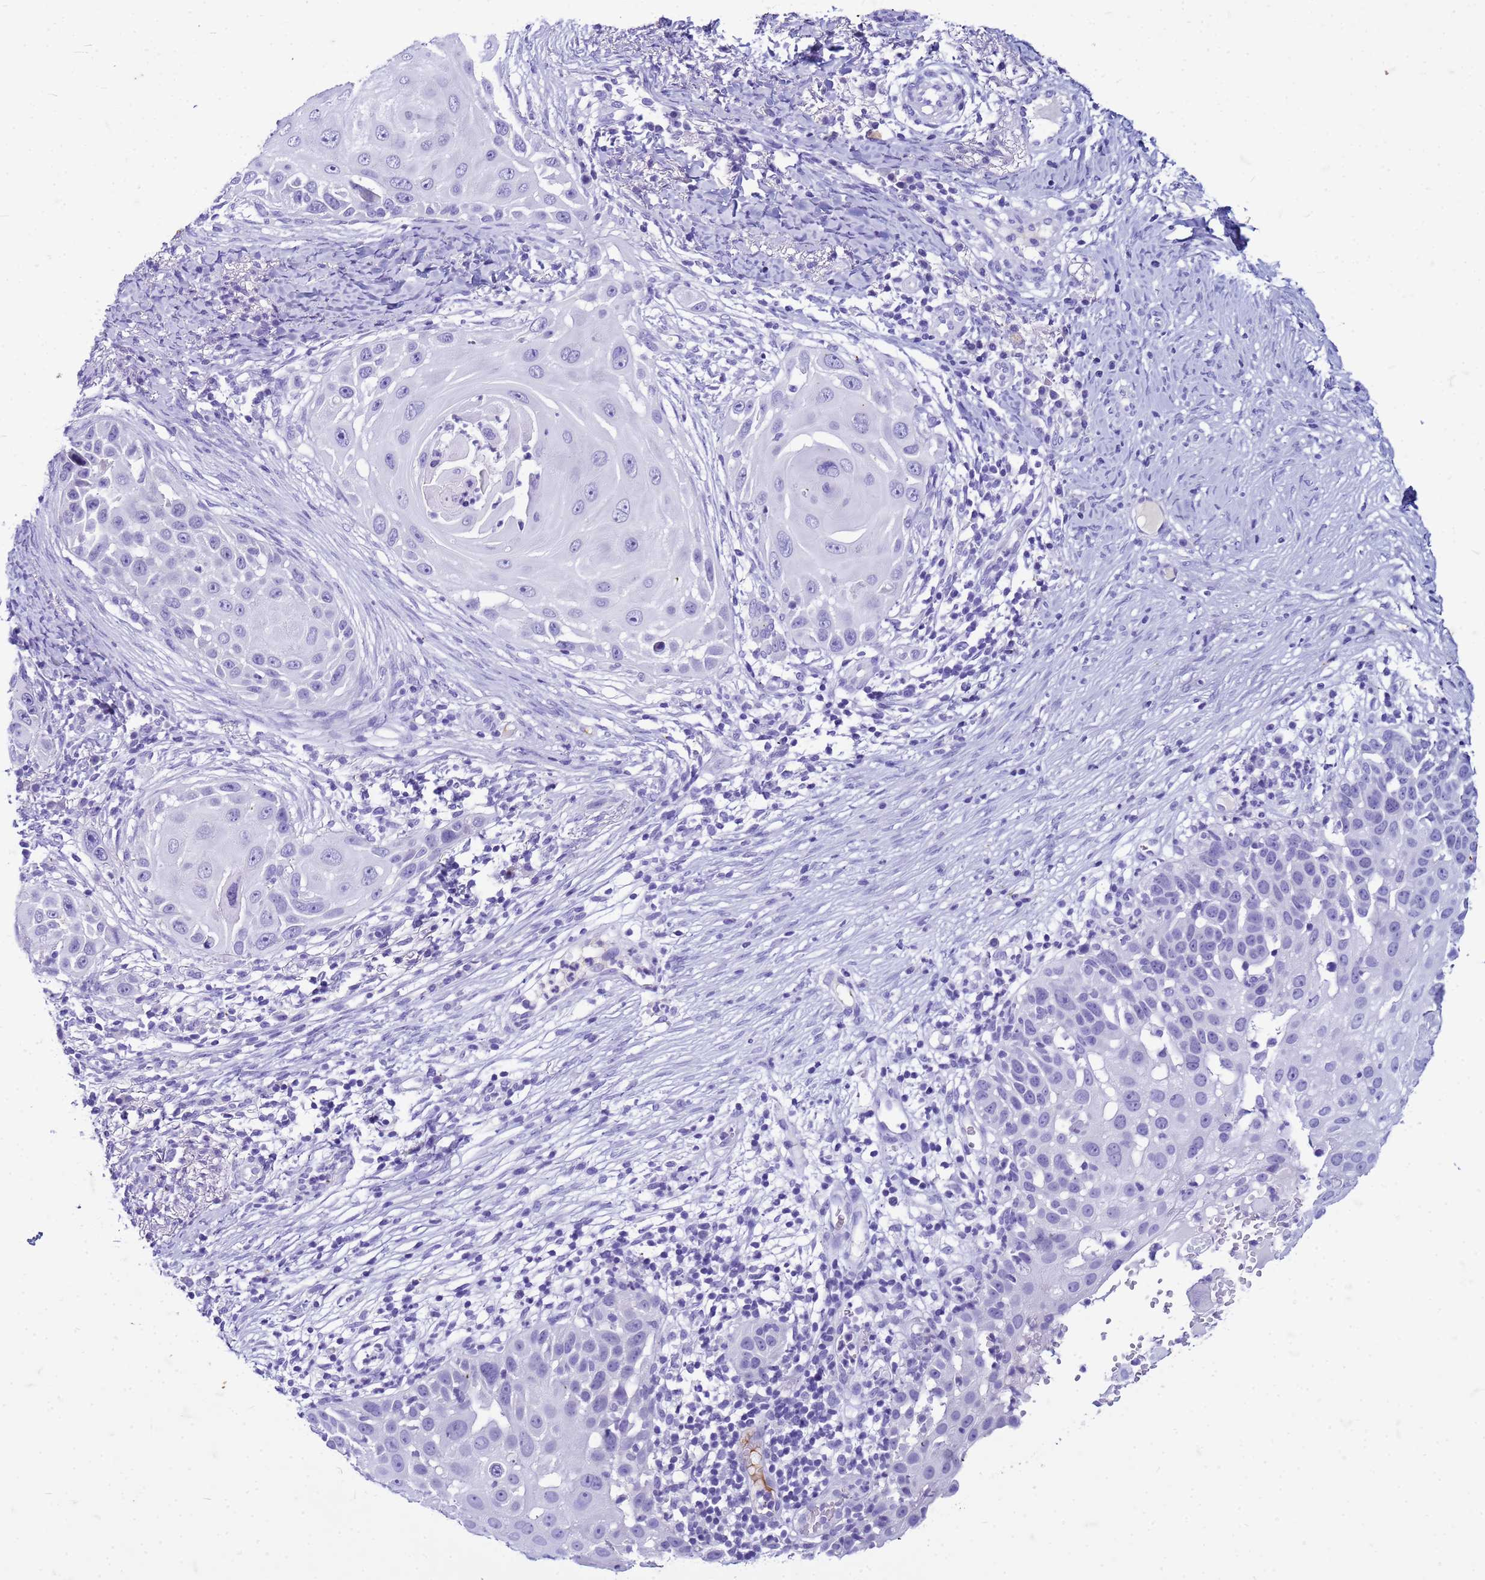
{"staining": {"intensity": "negative", "quantity": "none", "location": "none"}, "tissue": "skin cancer", "cell_type": "Tumor cells", "image_type": "cancer", "snomed": [{"axis": "morphology", "description": "Squamous cell carcinoma, NOS"}, {"axis": "topography", "description": "Skin"}], "caption": "DAB immunohistochemical staining of skin squamous cell carcinoma displays no significant expression in tumor cells.", "gene": "CFAP100", "patient": {"sex": "female", "age": 44}}